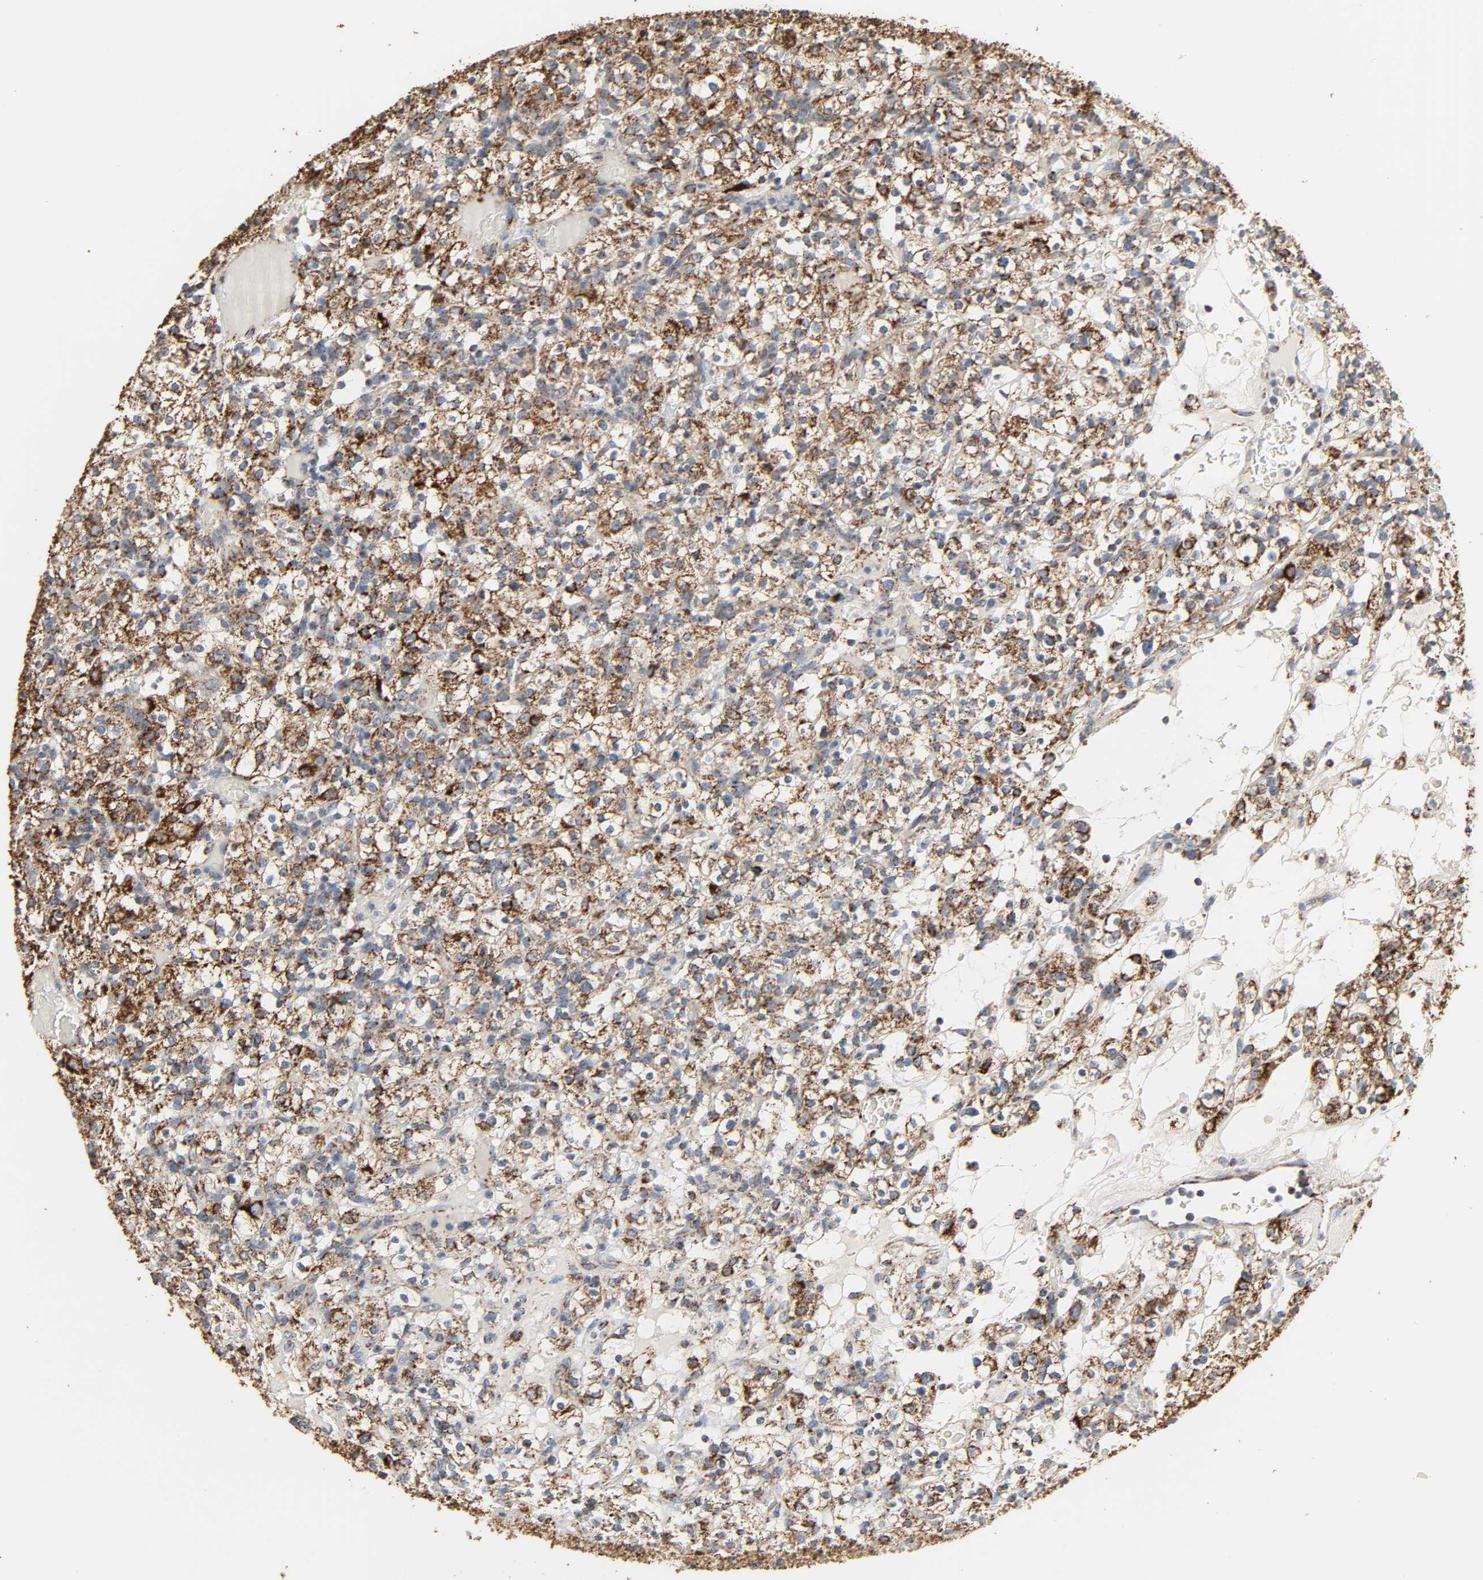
{"staining": {"intensity": "strong", "quantity": ">75%", "location": "cytoplasmic/membranous"}, "tissue": "renal cancer", "cell_type": "Tumor cells", "image_type": "cancer", "snomed": [{"axis": "morphology", "description": "Normal tissue, NOS"}, {"axis": "morphology", "description": "Adenocarcinoma, NOS"}, {"axis": "topography", "description": "Kidney"}], "caption": "Strong cytoplasmic/membranous protein expression is identified in approximately >75% of tumor cells in renal adenocarcinoma. (Brightfield microscopy of DAB IHC at high magnification).", "gene": "ACAT1", "patient": {"sex": "female", "age": 72}}